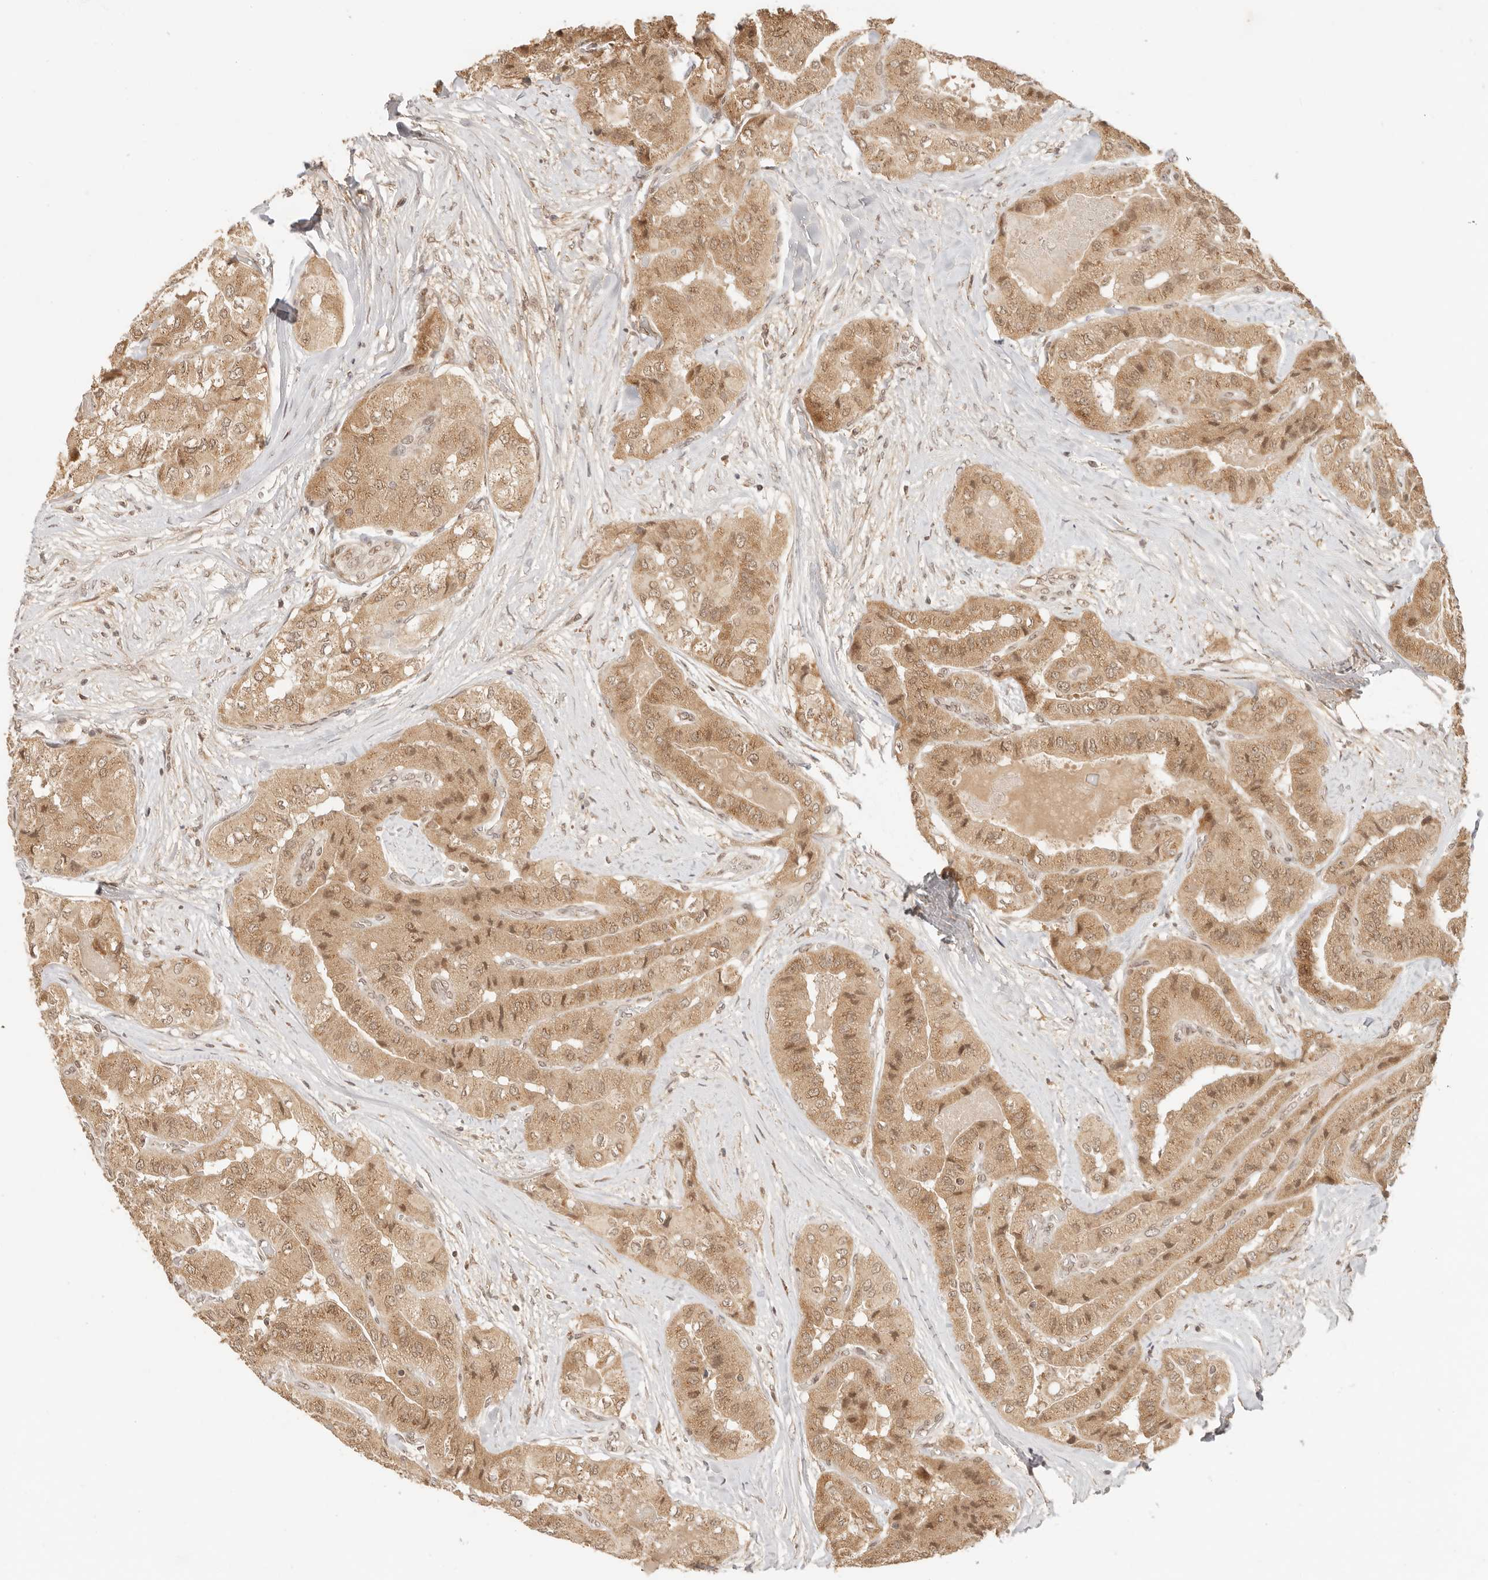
{"staining": {"intensity": "moderate", "quantity": ">75%", "location": "cytoplasmic/membranous,nuclear"}, "tissue": "thyroid cancer", "cell_type": "Tumor cells", "image_type": "cancer", "snomed": [{"axis": "morphology", "description": "Papillary adenocarcinoma, NOS"}, {"axis": "topography", "description": "Thyroid gland"}], "caption": "This micrograph shows immunohistochemistry staining of thyroid cancer (papillary adenocarcinoma), with medium moderate cytoplasmic/membranous and nuclear expression in about >75% of tumor cells.", "gene": "INTS11", "patient": {"sex": "female", "age": 59}}